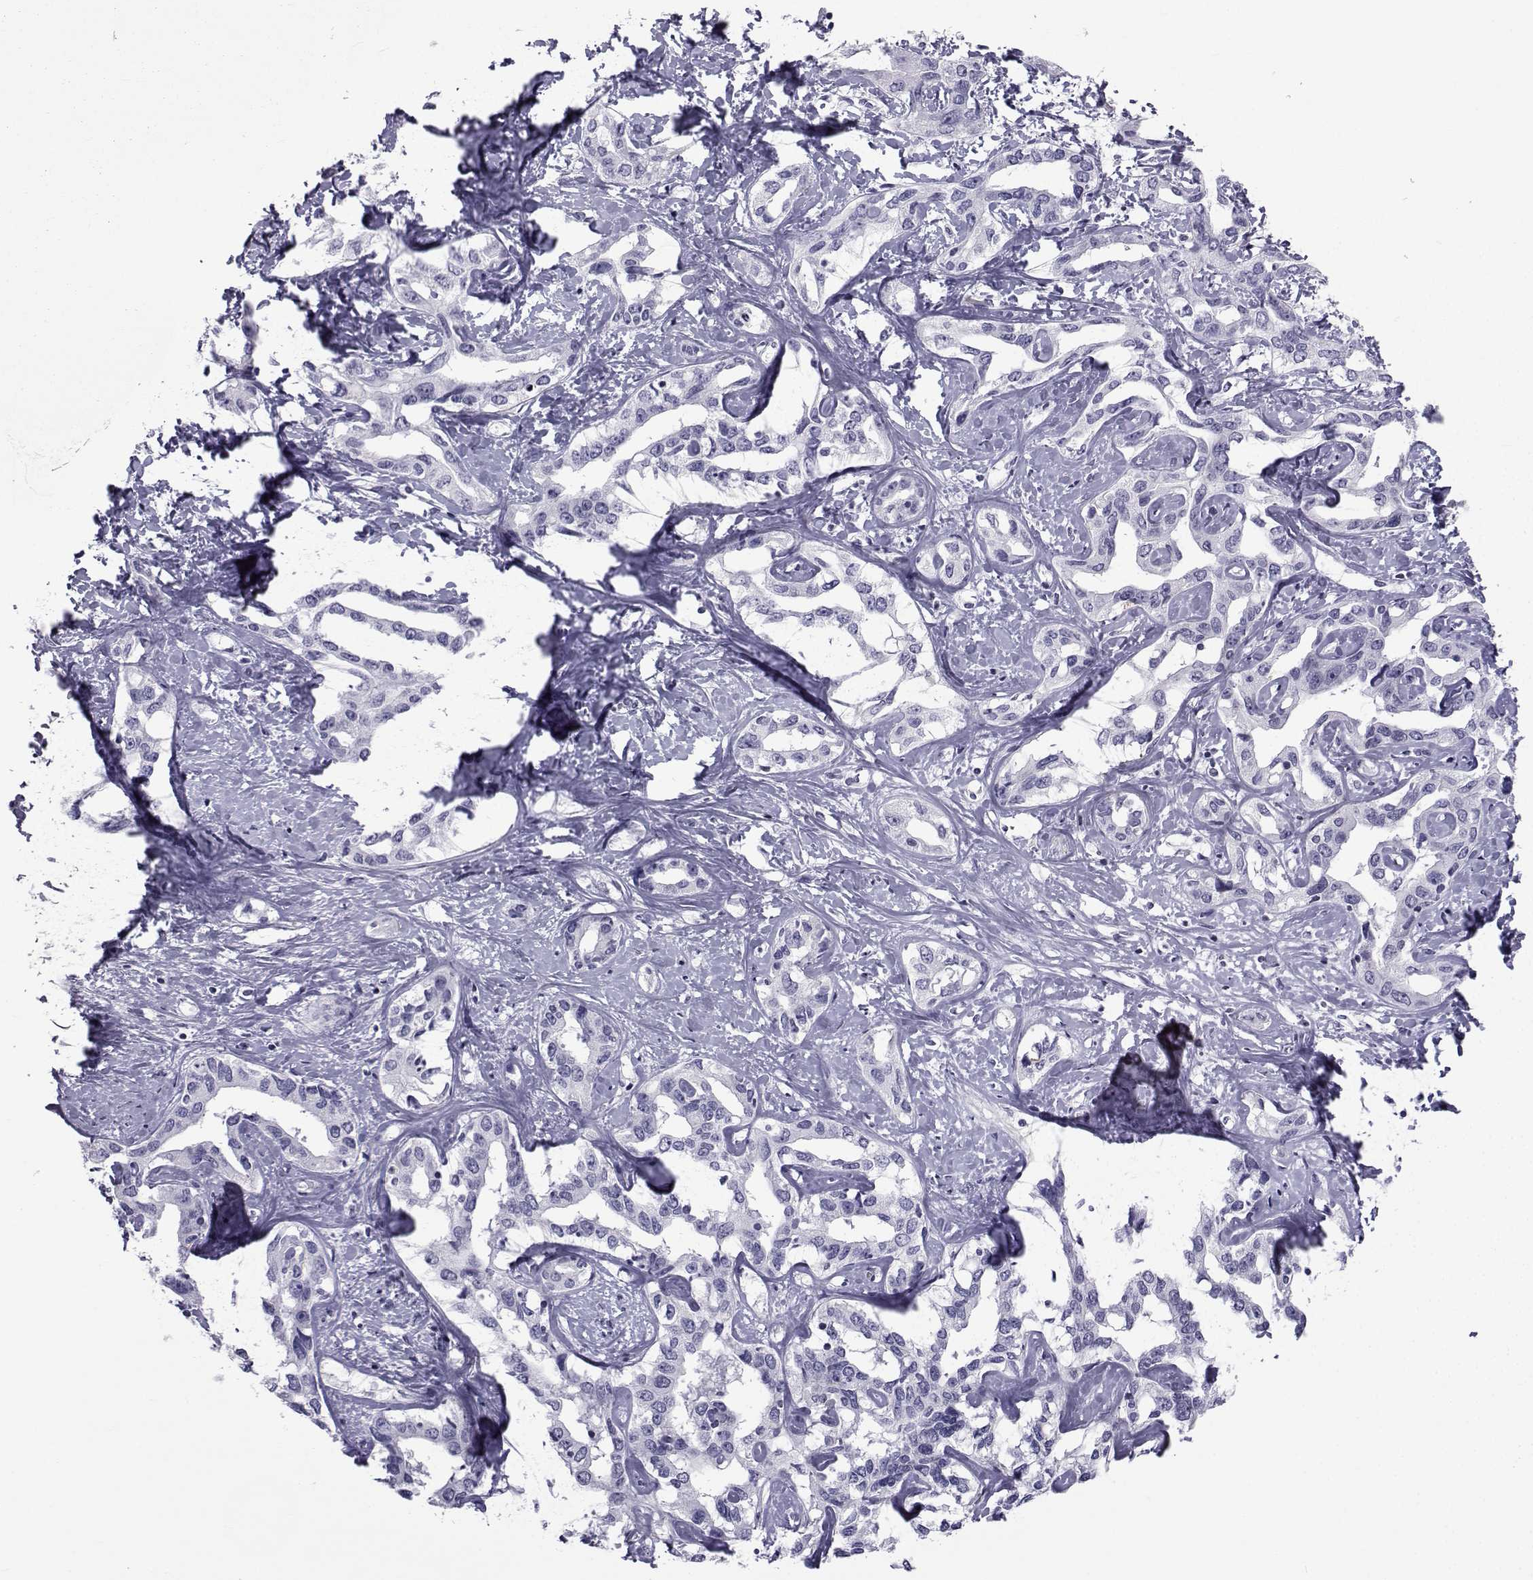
{"staining": {"intensity": "negative", "quantity": "none", "location": "none"}, "tissue": "liver cancer", "cell_type": "Tumor cells", "image_type": "cancer", "snomed": [{"axis": "morphology", "description": "Cholangiocarcinoma"}, {"axis": "topography", "description": "Liver"}], "caption": "This is an immunohistochemistry (IHC) photomicrograph of liver cholangiocarcinoma. There is no positivity in tumor cells.", "gene": "SPANXD", "patient": {"sex": "male", "age": 59}}